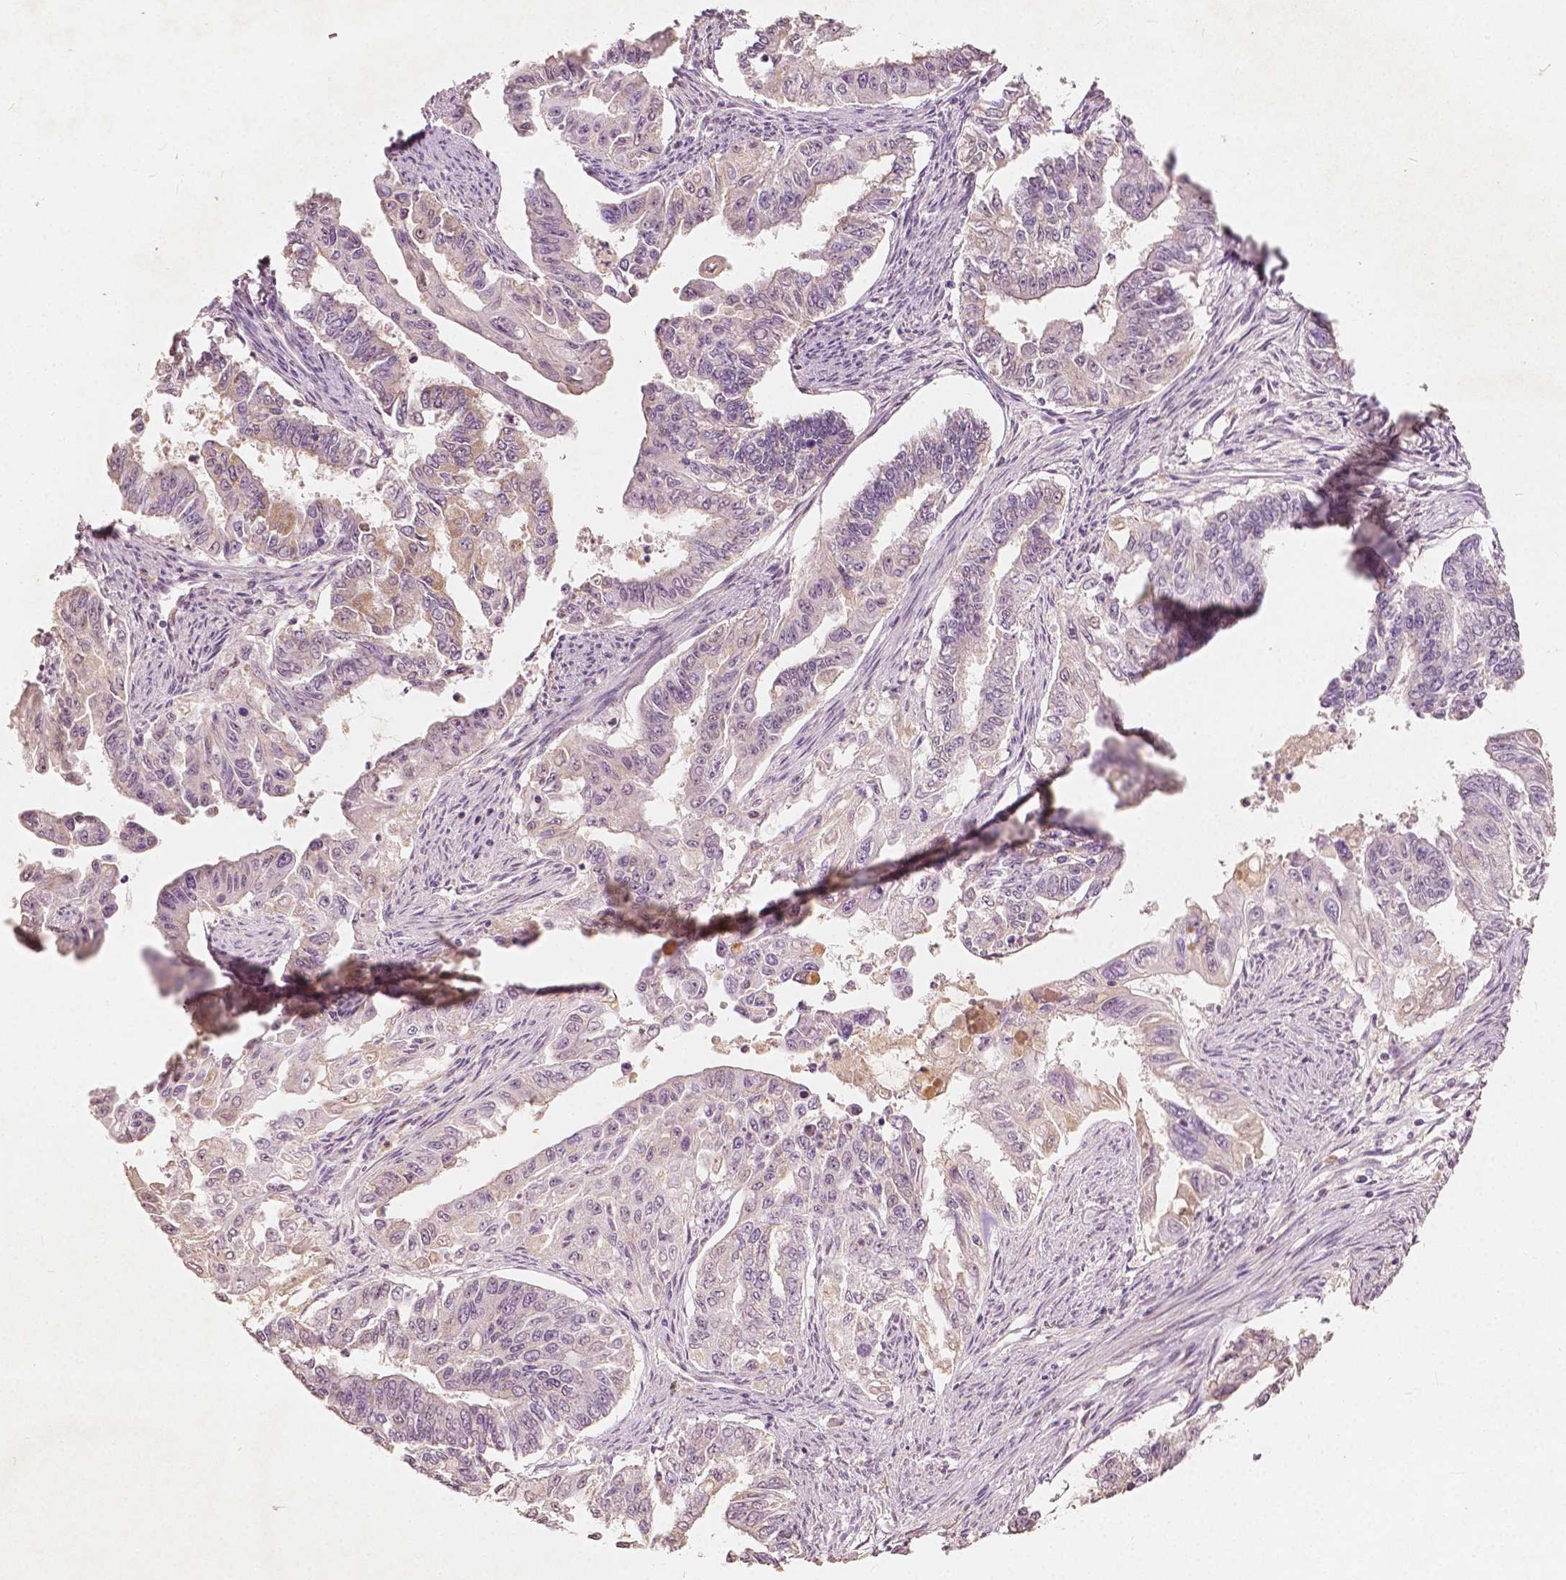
{"staining": {"intensity": "negative", "quantity": "none", "location": "none"}, "tissue": "endometrial cancer", "cell_type": "Tumor cells", "image_type": "cancer", "snomed": [{"axis": "morphology", "description": "Adenocarcinoma, NOS"}, {"axis": "topography", "description": "Uterus"}], "caption": "The micrograph displays no staining of tumor cells in adenocarcinoma (endometrial). The staining was performed using DAB to visualize the protein expression in brown, while the nuclei were stained in blue with hematoxylin (Magnification: 20x).", "gene": "SOX15", "patient": {"sex": "female", "age": 59}}